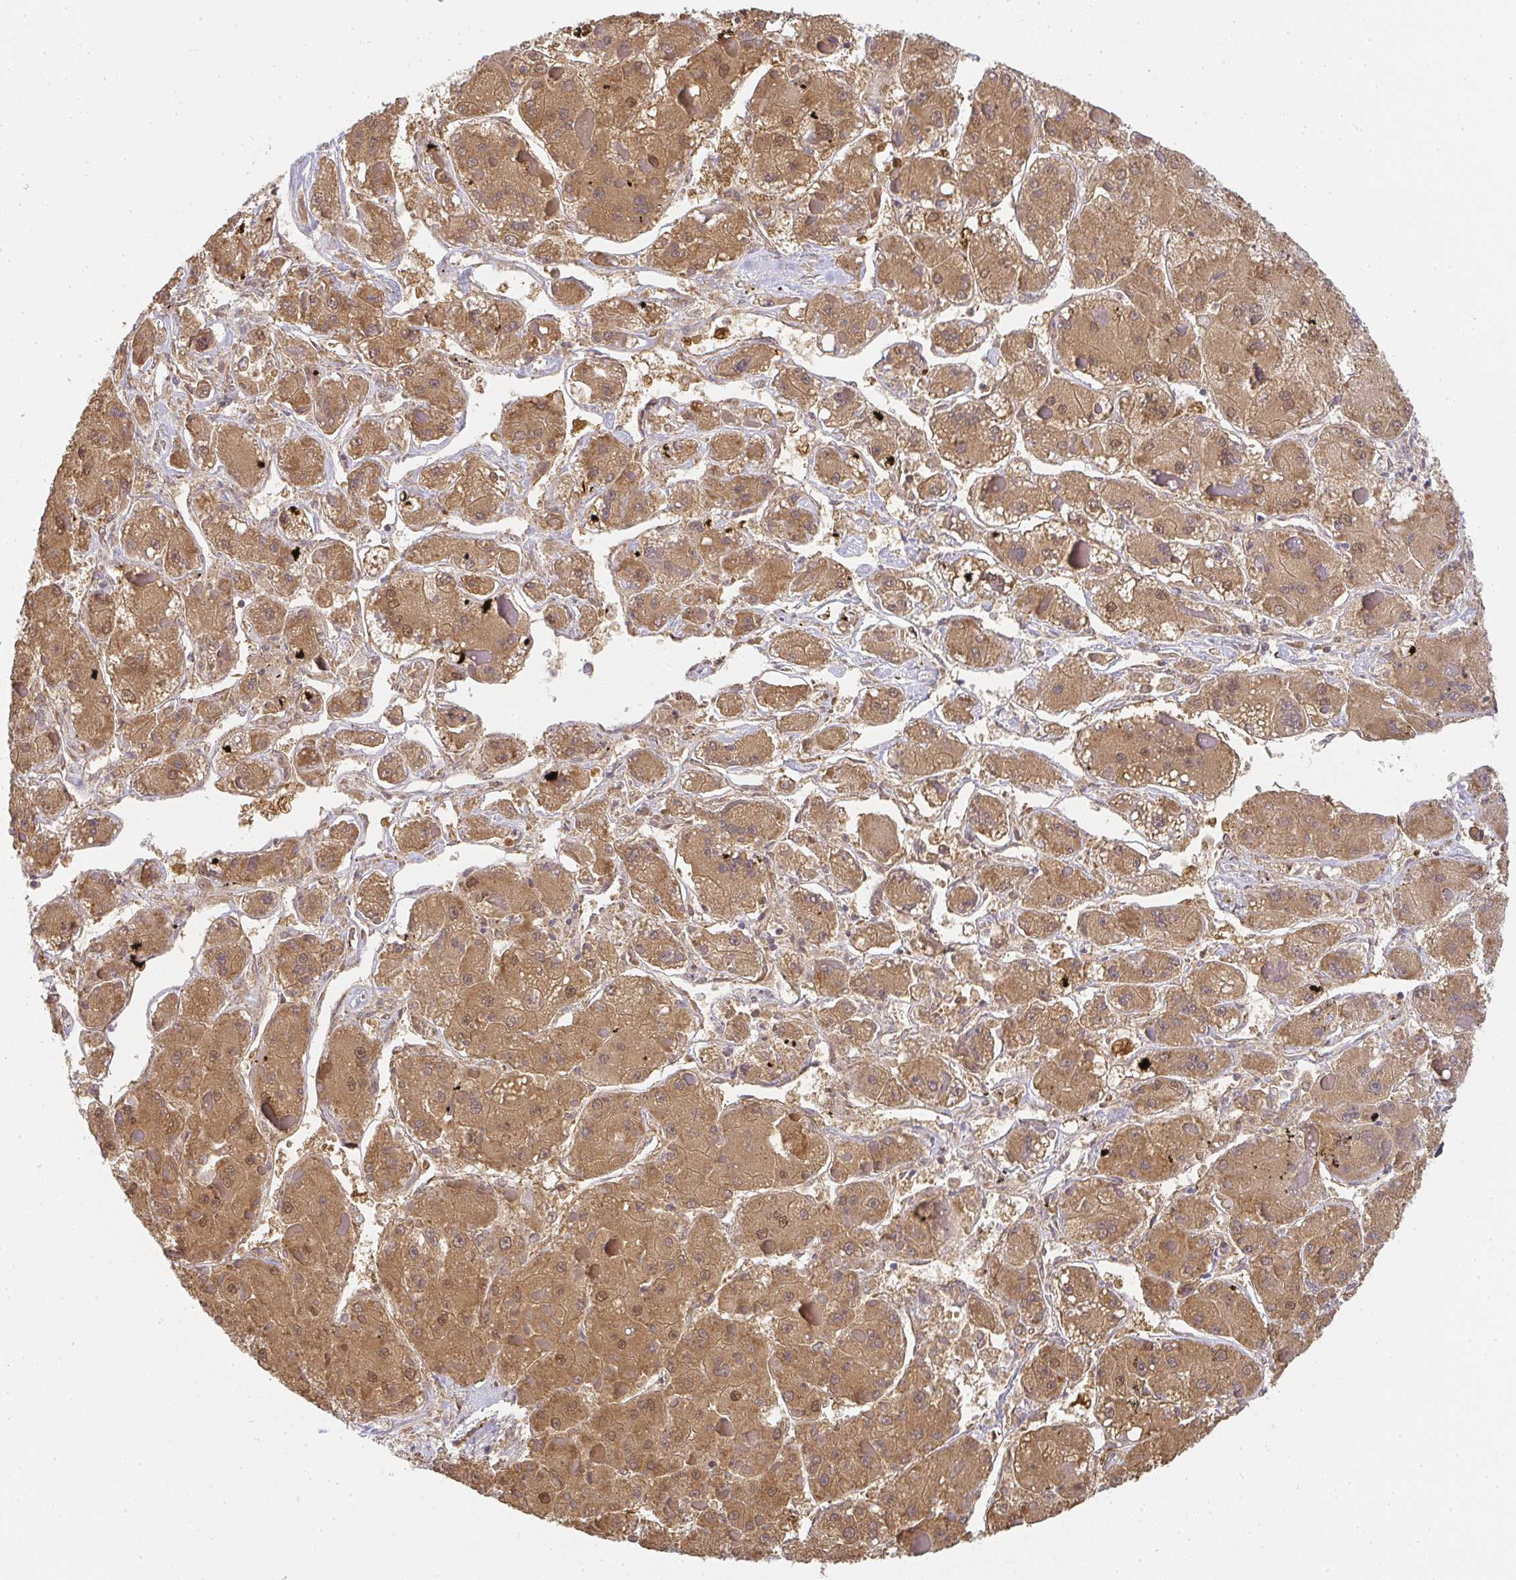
{"staining": {"intensity": "moderate", "quantity": ">75%", "location": "cytoplasmic/membranous,nuclear"}, "tissue": "liver cancer", "cell_type": "Tumor cells", "image_type": "cancer", "snomed": [{"axis": "morphology", "description": "Carcinoma, Hepatocellular, NOS"}, {"axis": "topography", "description": "Liver"}], "caption": "Protein expression analysis of human liver cancer reveals moderate cytoplasmic/membranous and nuclear positivity in approximately >75% of tumor cells.", "gene": "SLC35B3", "patient": {"sex": "female", "age": 73}}